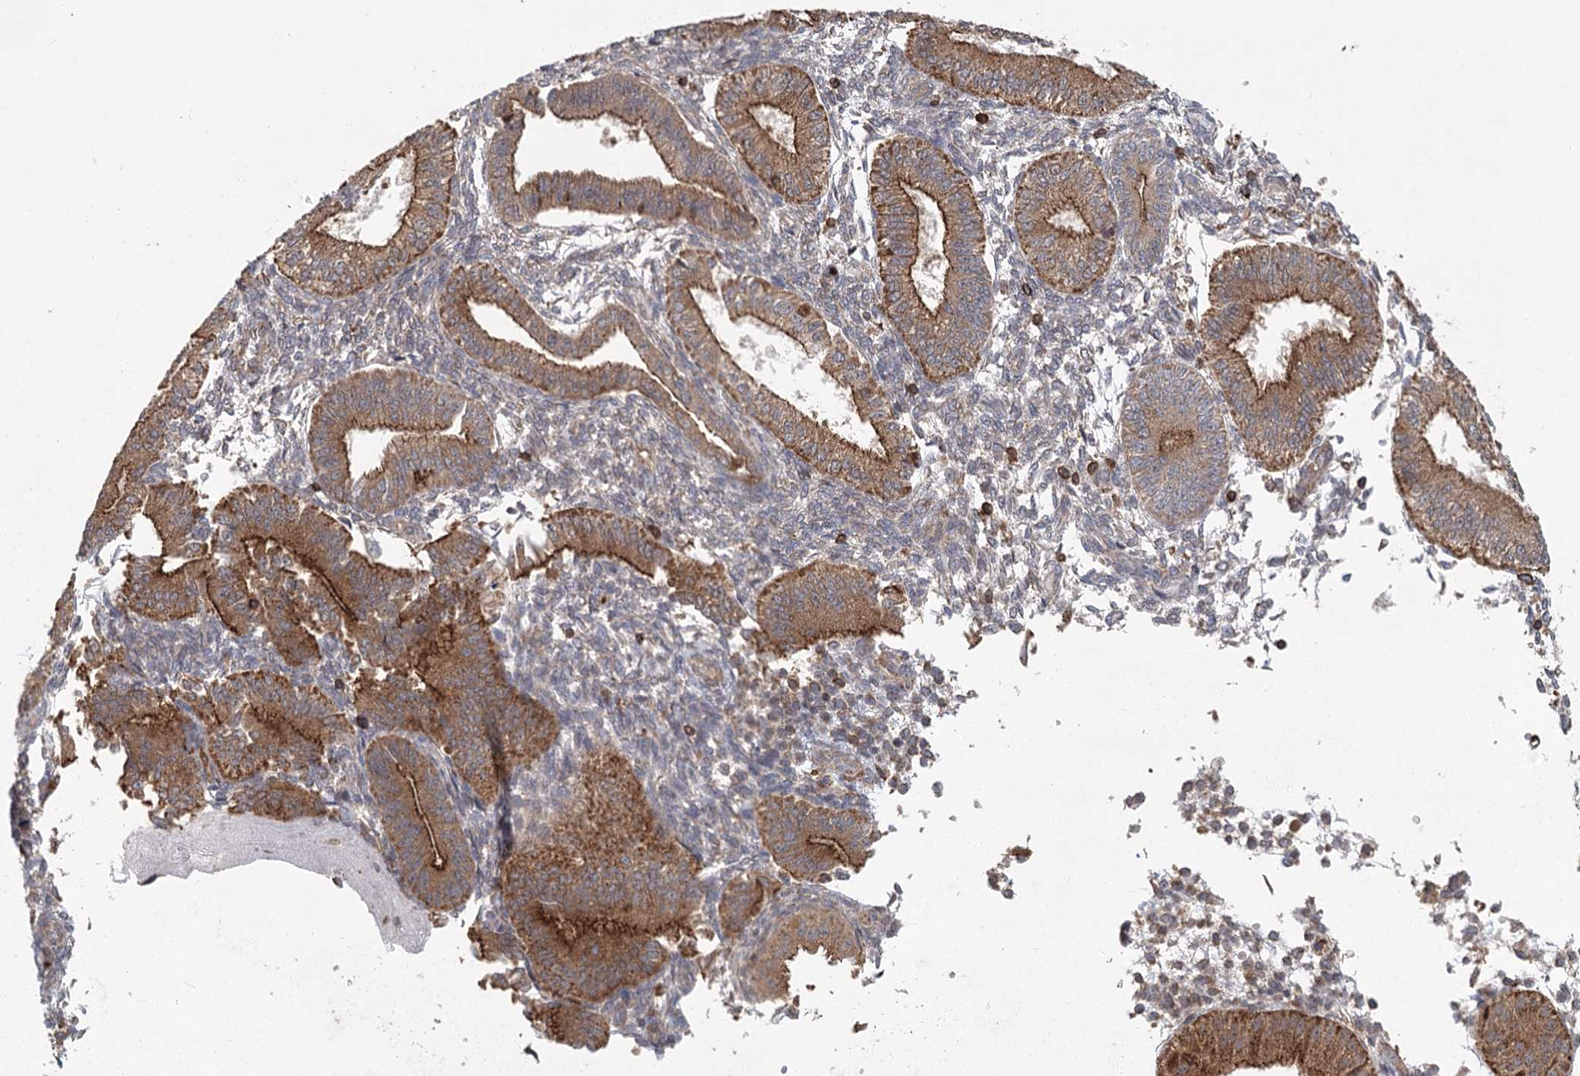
{"staining": {"intensity": "negative", "quantity": "none", "location": "none"}, "tissue": "endometrium", "cell_type": "Cells in endometrial stroma", "image_type": "normal", "snomed": [{"axis": "morphology", "description": "Normal tissue, NOS"}, {"axis": "topography", "description": "Endometrium"}], "caption": "This is a micrograph of immunohistochemistry staining of unremarkable endometrium, which shows no staining in cells in endometrial stroma.", "gene": "PLEKHA7", "patient": {"sex": "female", "age": 39}}